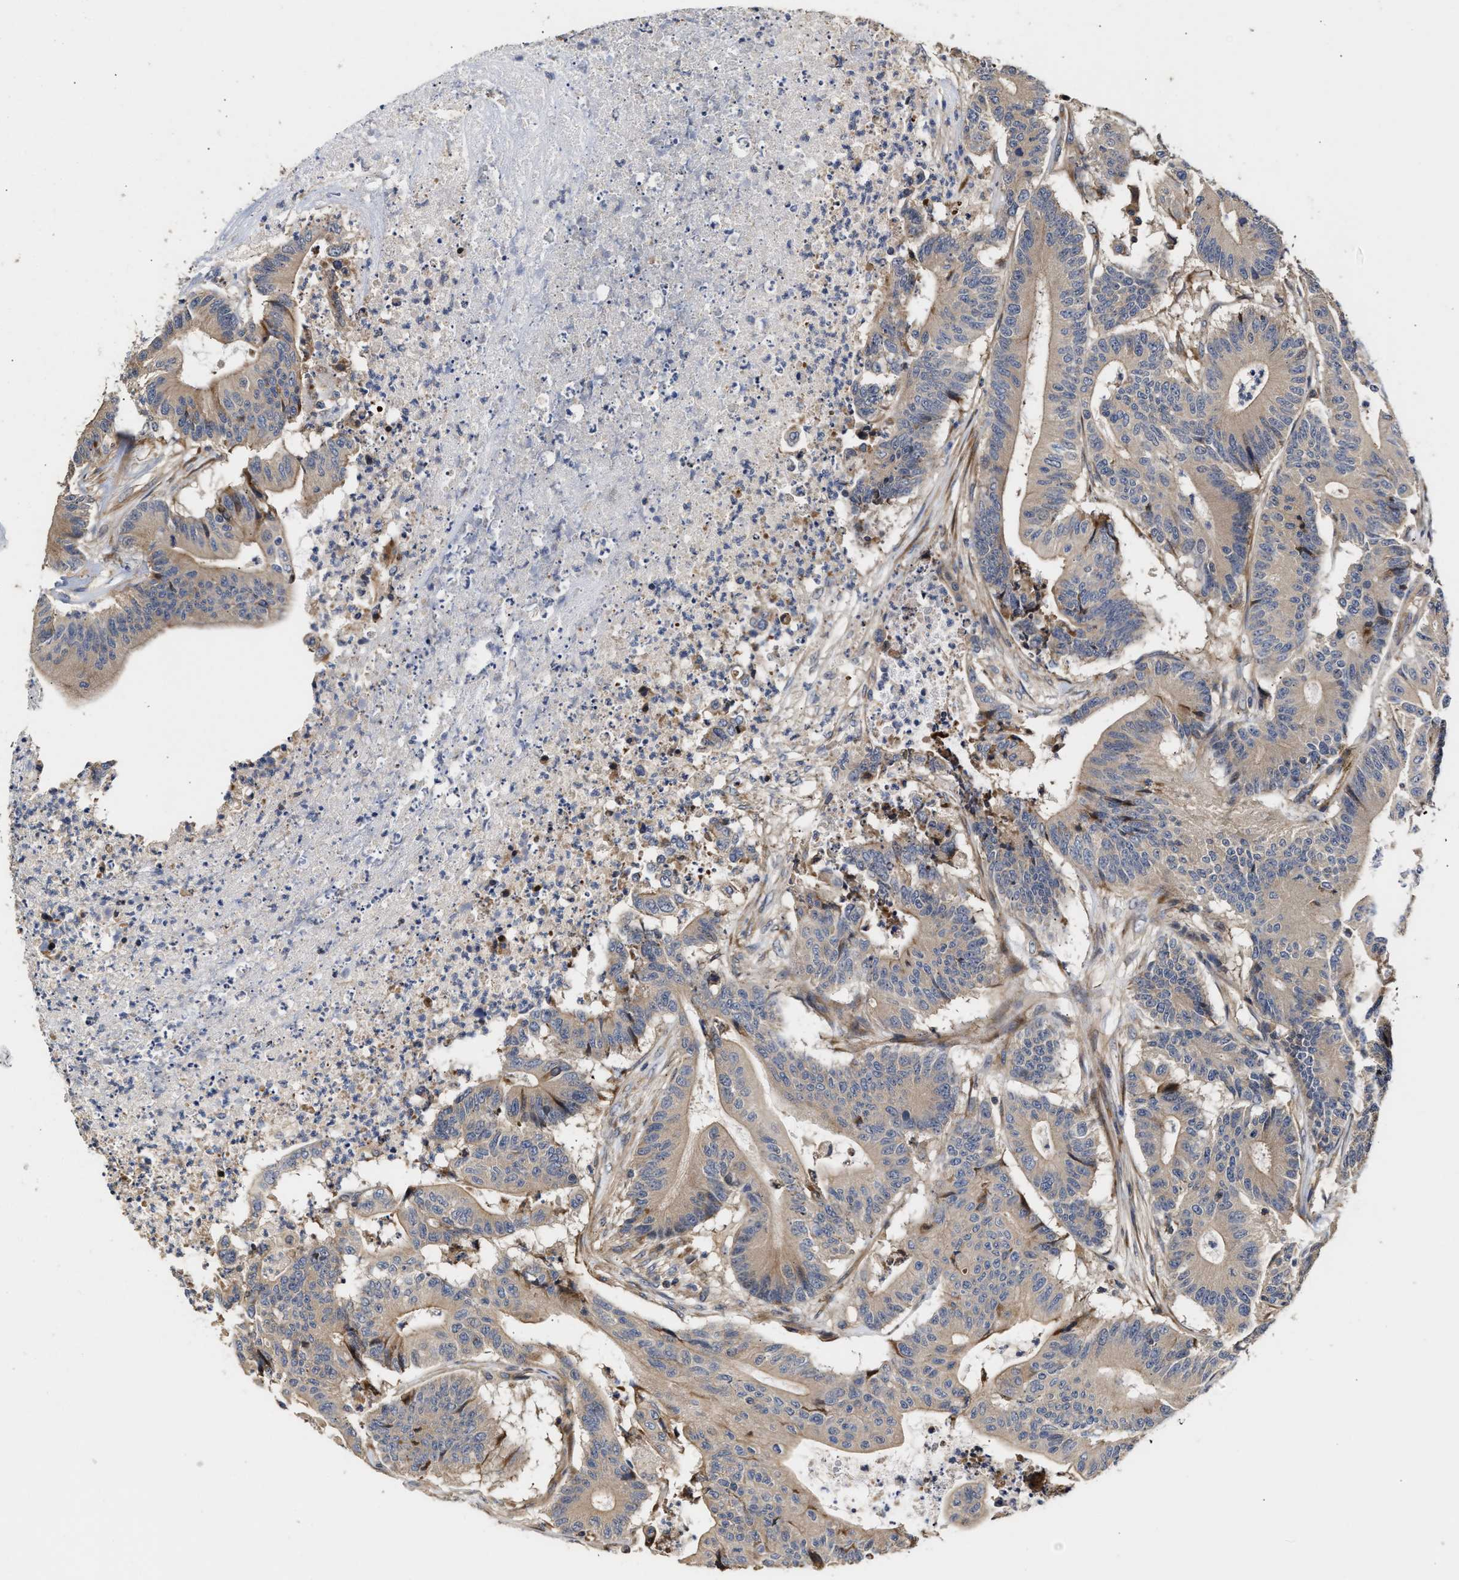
{"staining": {"intensity": "weak", "quantity": "<25%", "location": "cytoplasmic/membranous"}, "tissue": "colorectal cancer", "cell_type": "Tumor cells", "image_type": "cancer", "snomed": [{"axis": "morphology", "description": "Adenocarcinoma, NOS"}, {"axis": "topography", "description": "Colon"}], "caption": "The image reveals no staining of tumor cells in colorectal cancer (adenocarcinoma).", "gene": "CLIP2", "patient": {"sex": "female", "age": 84}}